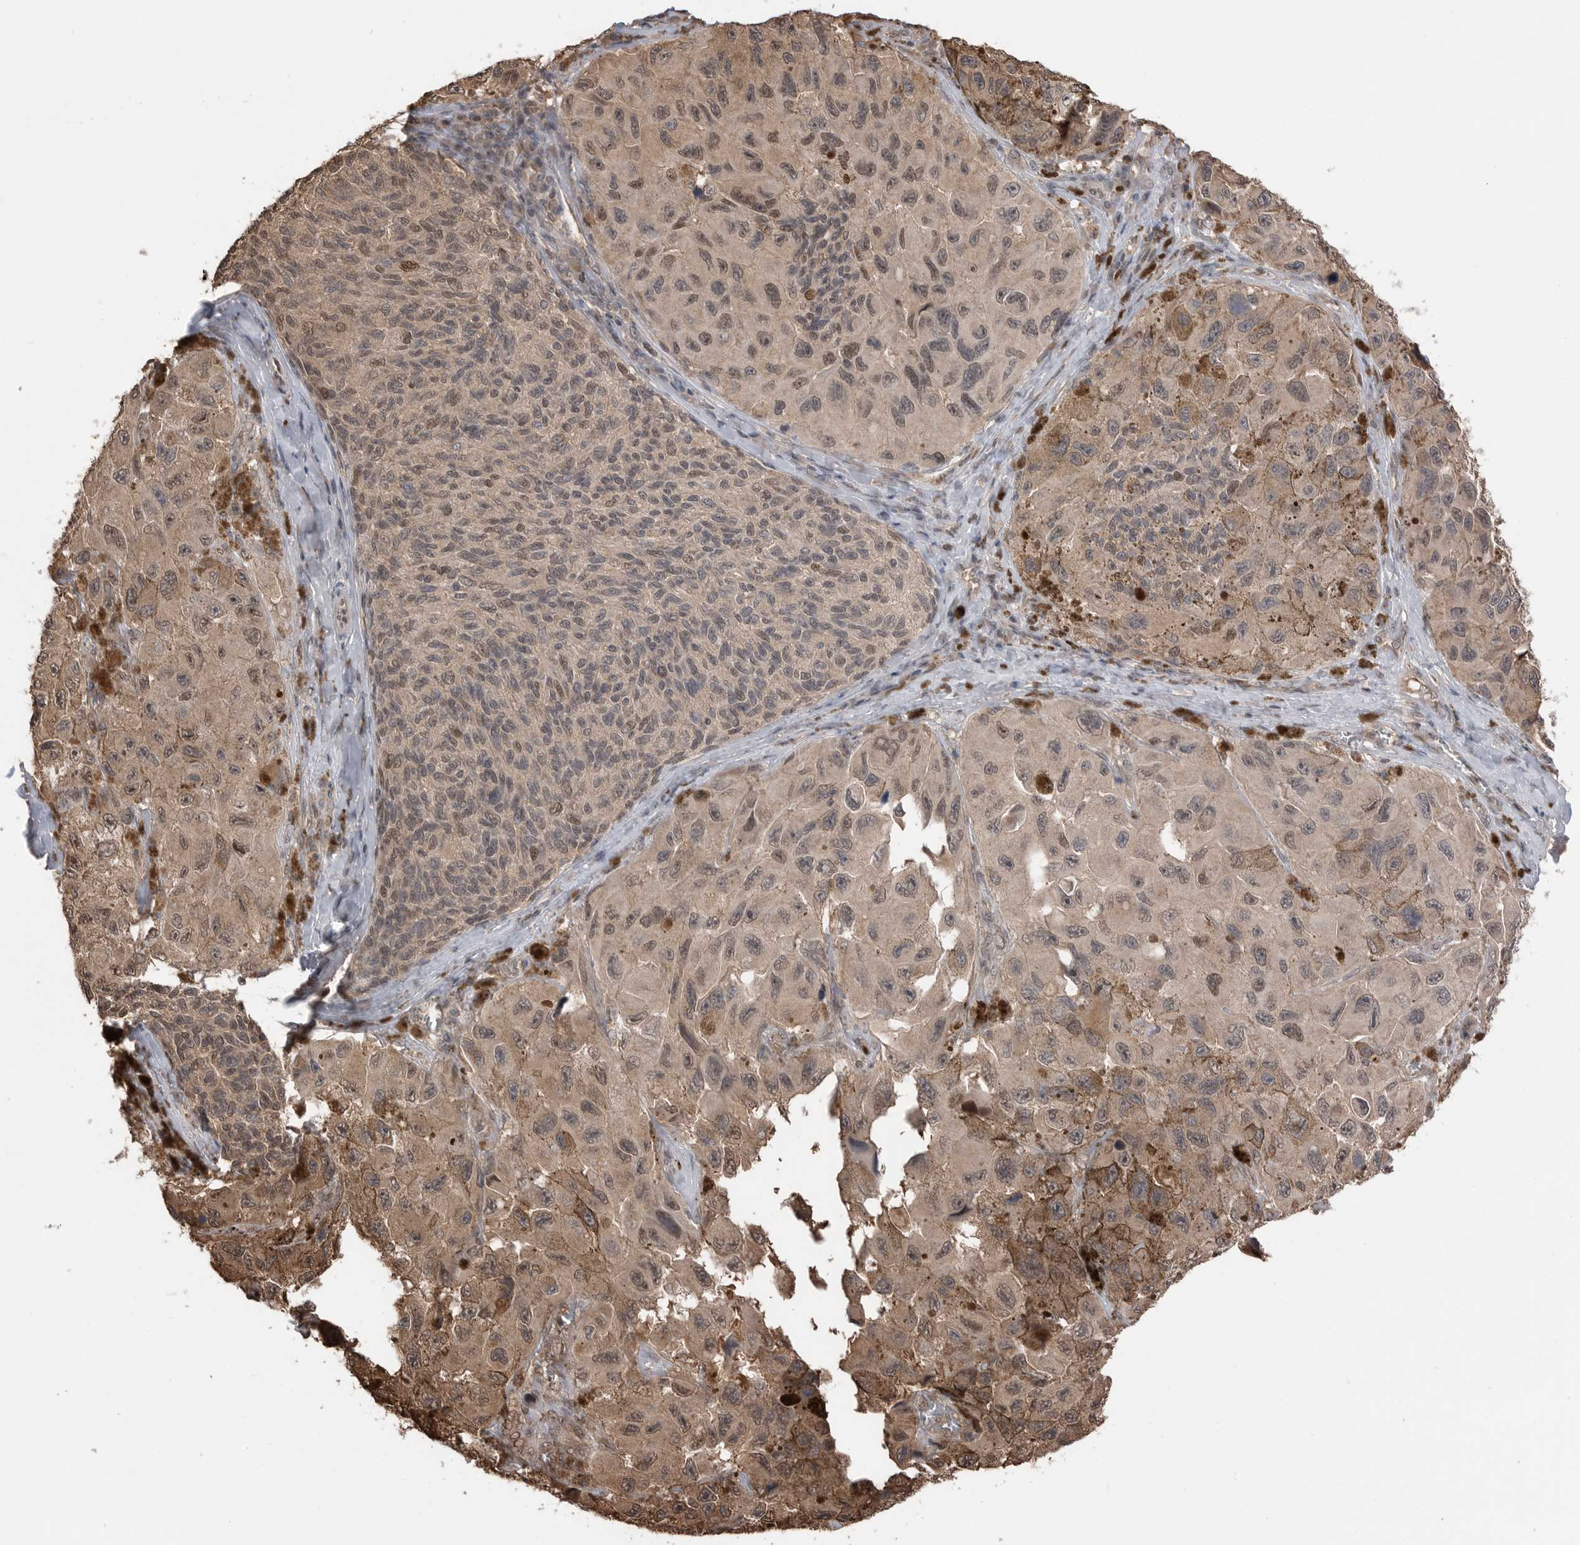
{"staining": {"intensity": "moderate", "quantity": ">75%", "location": "nuclear"}, "tissue": "melanoma", "cell_type": "Tumor cells", "image_type": "cancer", "snomed": [{"axis": "morphology", "description": "Malignant melanoma, NOS"}, {"axis": "topography", "description": "Skin"}], "caption": "A brown stain shows moderate nuclear positivity of a protein in human melanoma tumor cells.", "gene": "PEAK1", "patient": {"sex": "female", "age": 73}}